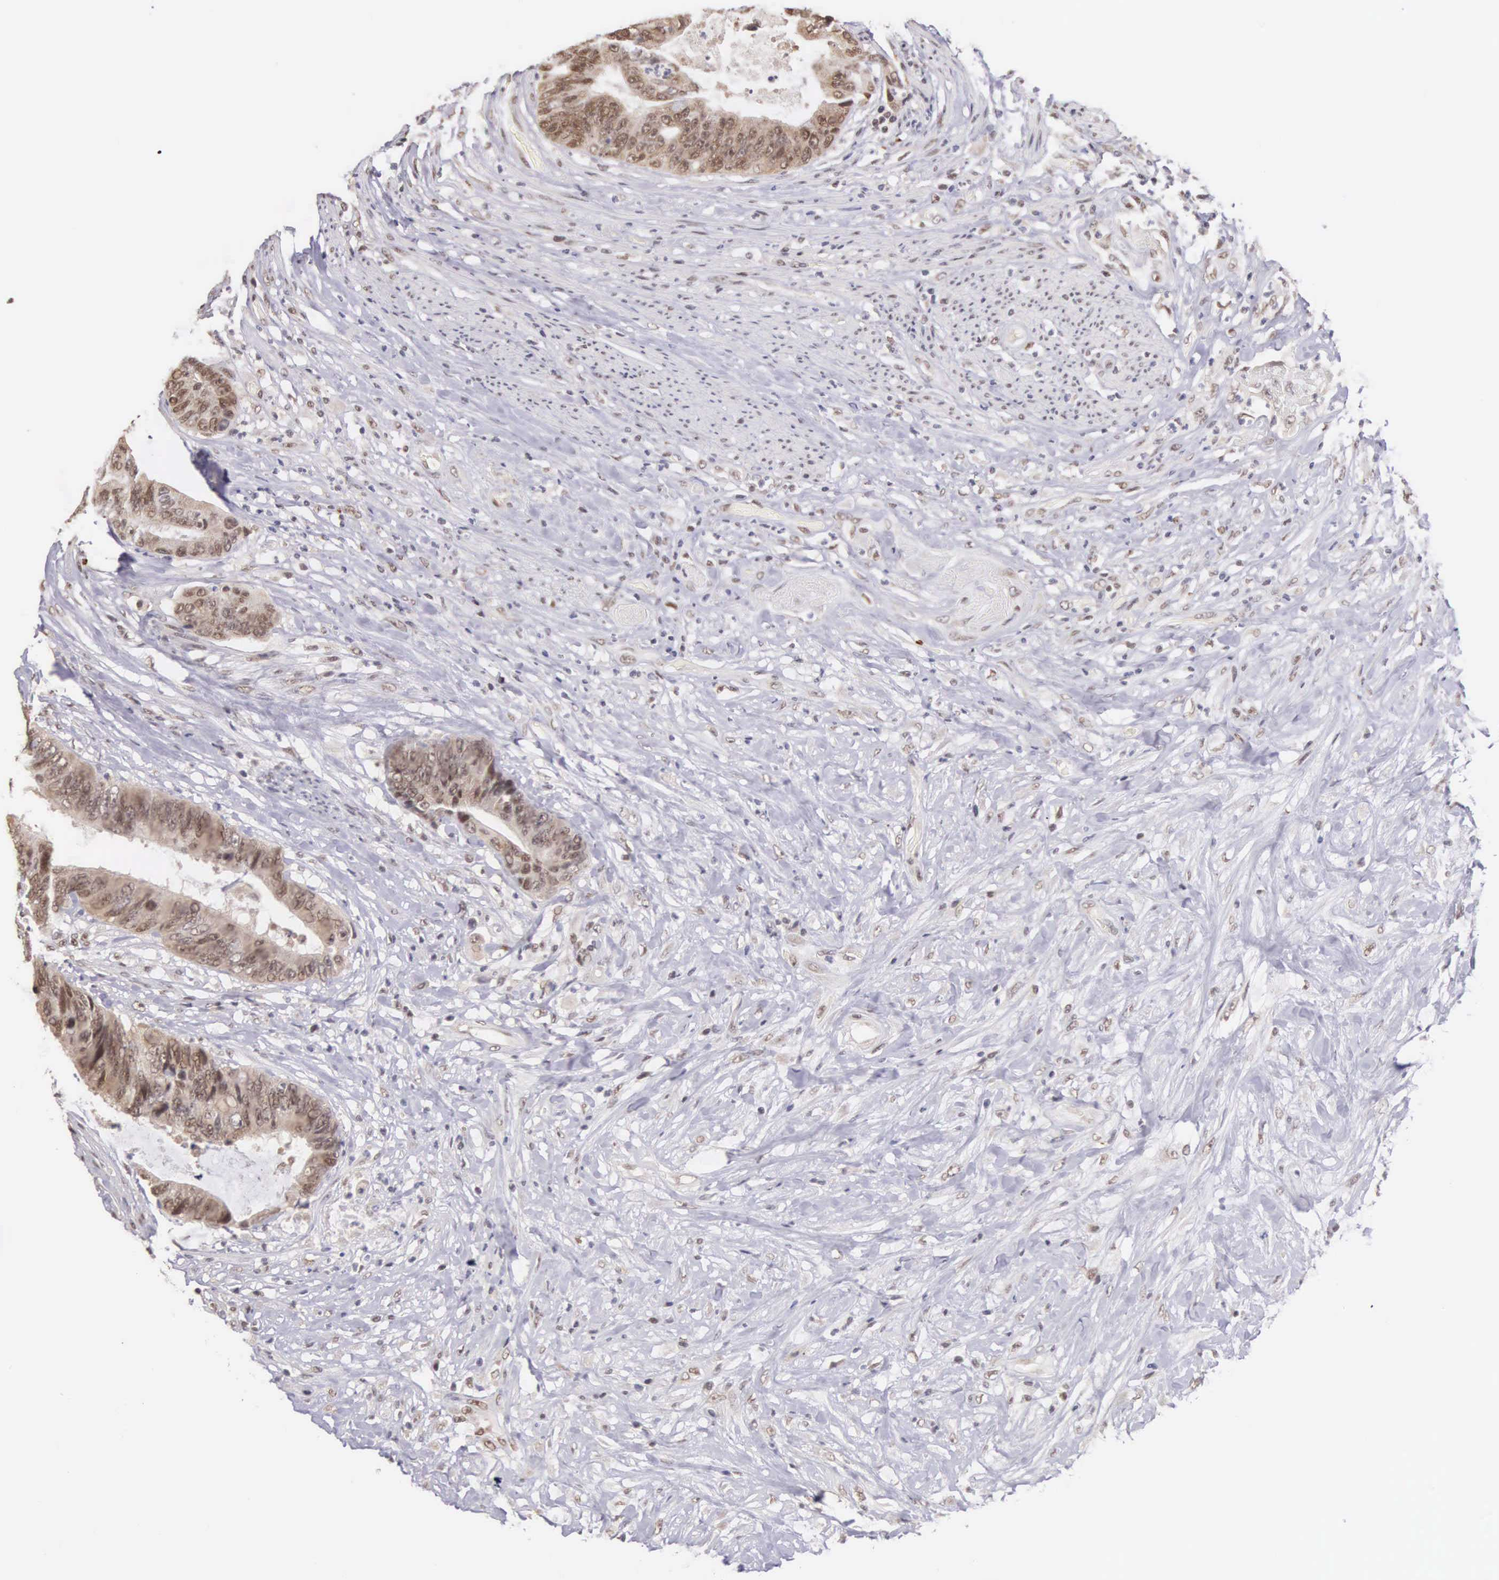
{"staining": {"intensity": "weak", "quantity": "<25%", "location": "cytoplasmic/membranous,nuclear"}, "tissue": "colorectal cancer", "cell_type": "Tumor cells", "image_type": "cancer", "snomed": [{"axis": "morphology", "description": "Adenocarcinoma, NOS"}, {"axis": "topography", "description": "Rectum"}], "caption": "DAB (3,3'-diaminobenzidine) immunohistochemical staining of adenocarcinoma (colorectal) exhibits no significant staining in tumor cells.", "gene": "HMGXB4", "patient": {"sex": "female", "age": 65}}